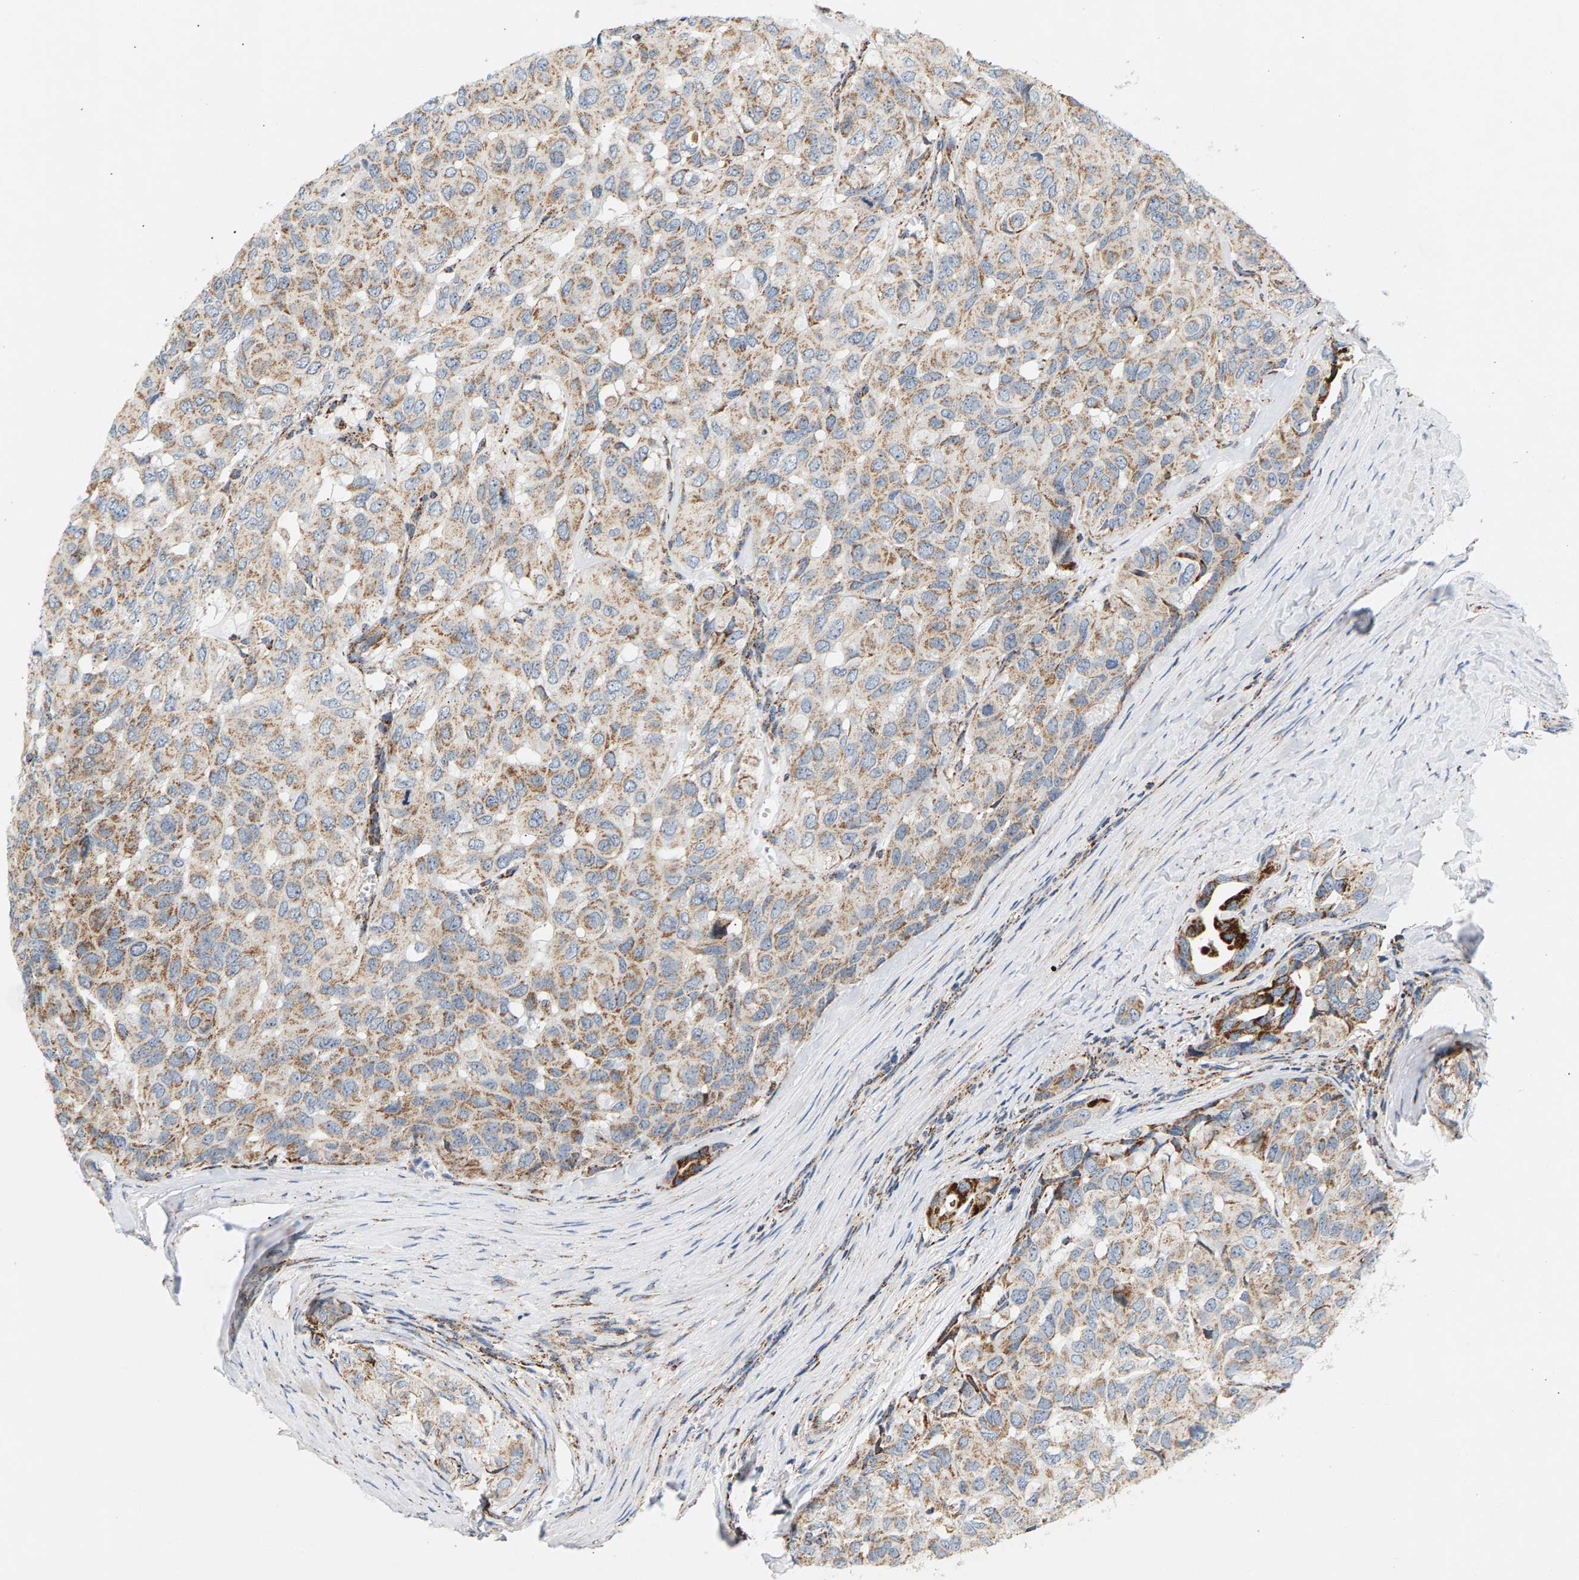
{"staining": {"intensity": "moderate", "quantity": ">75%", "location": "cytoplasmic/membranous"}, "tissue": "head and neck cancer", "cell_type": "Tumor cells", "image_type": "cancer", "snomed": [{"axis": "morphology", "description": "Adenocarcinoma, NOS"}, {"axis": "topography", "description": "Salivary gland, NOS"}, {"axis": "topography", "description": "Head-Neck"}], "caption": "Human head and neck cancer (adenocarcinoma) stained with a brown dye reveals moderate cytoplasmic/membranous positive staining in about >75% of tumor cells.", "gene": "PDE1A", "patient": {"sex": "female", "age": 76}}